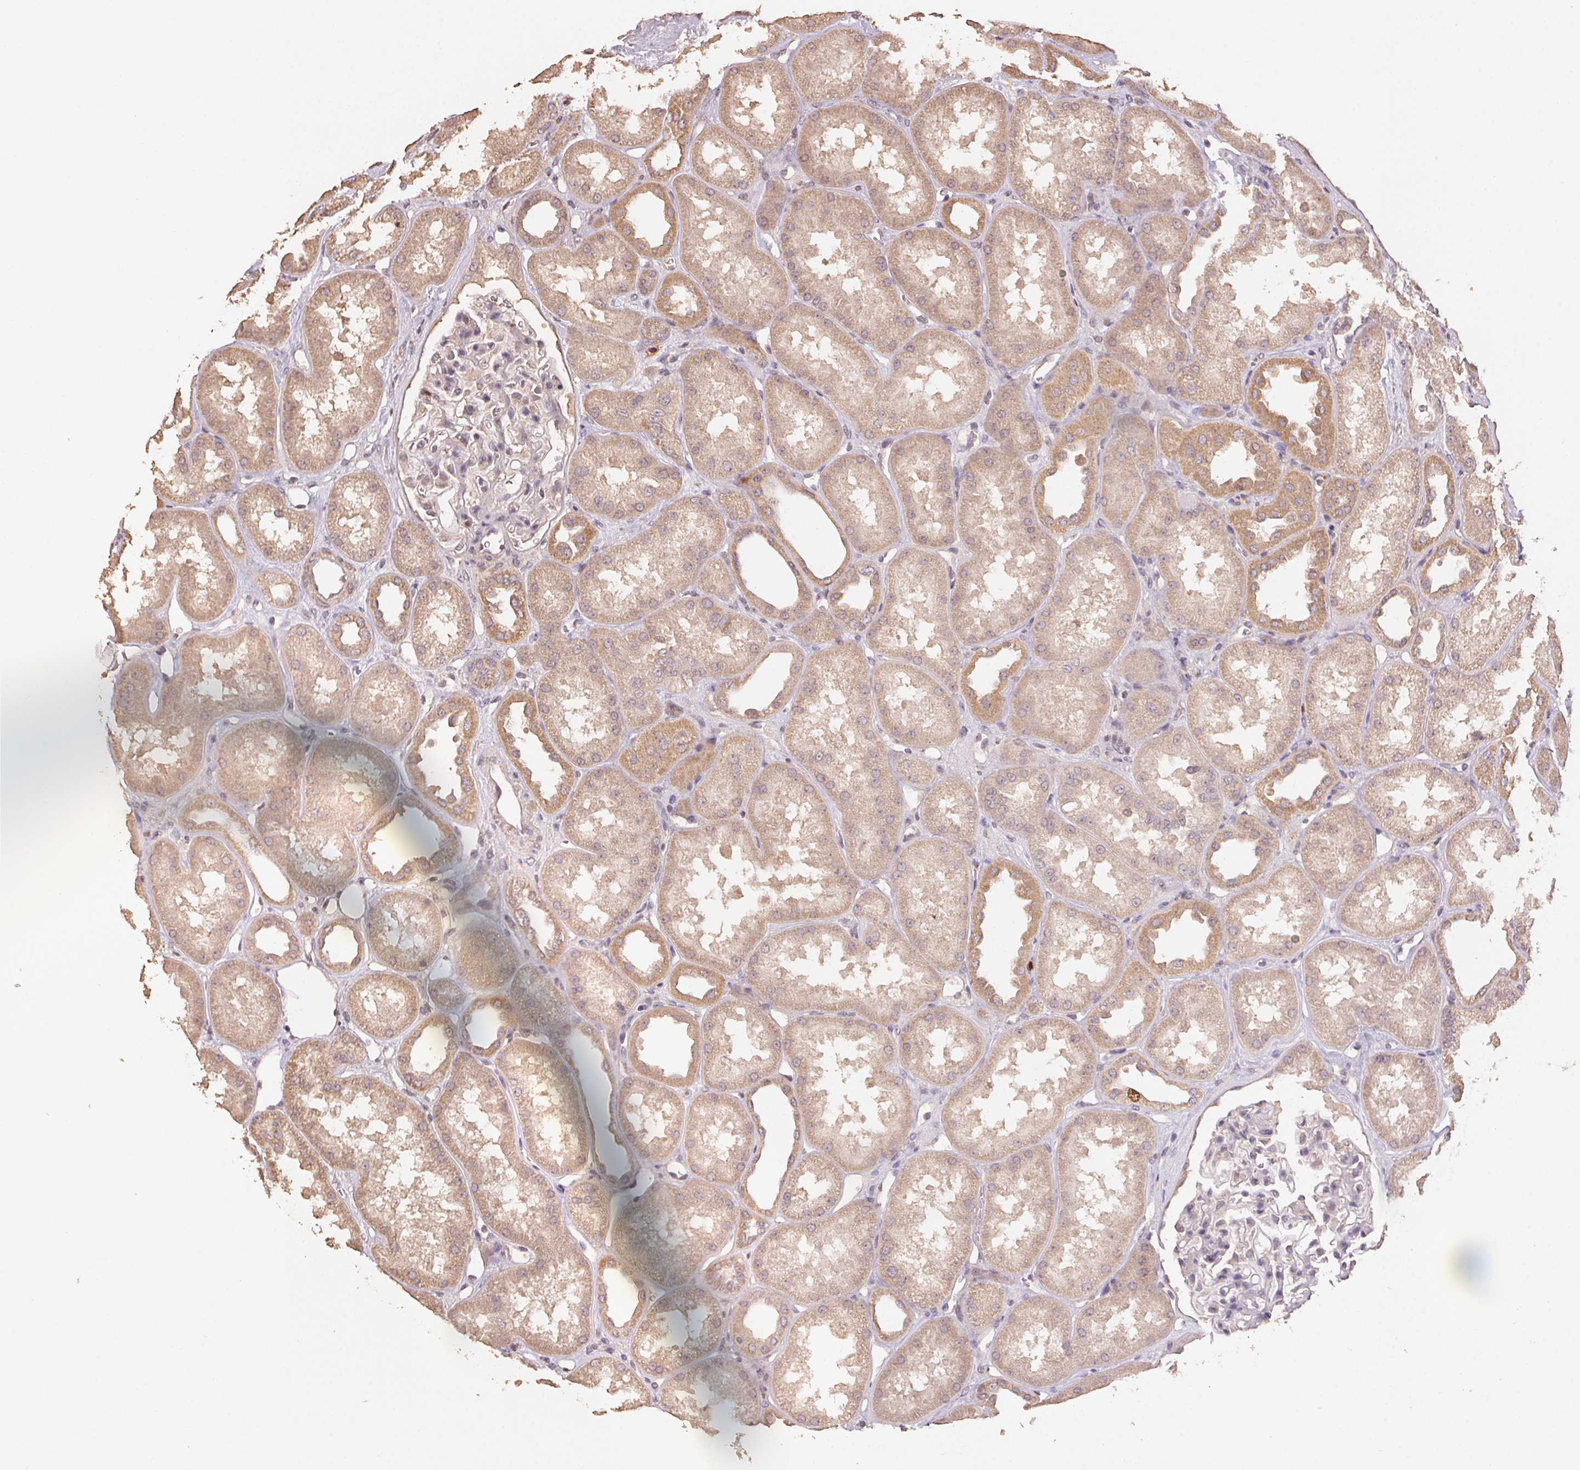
{"staining": {"intensity": "negative", "quantity": "none", "location": "none"}, "tissue": "kidney", "cell_type": "Cells in glomeruli", "image_type": "normal", "snomed": [{"axis": "morphology", "description": "Normal tissue, NOS"}, {"axis": "topography", "description": "Kidney"}], "caption": "DAB immunohistochemical staining of benign kidney reveals no significant positivity in cells in glomeruli.", "gene": "CENPF", "patient": {"sex": "male", "age": 61}}